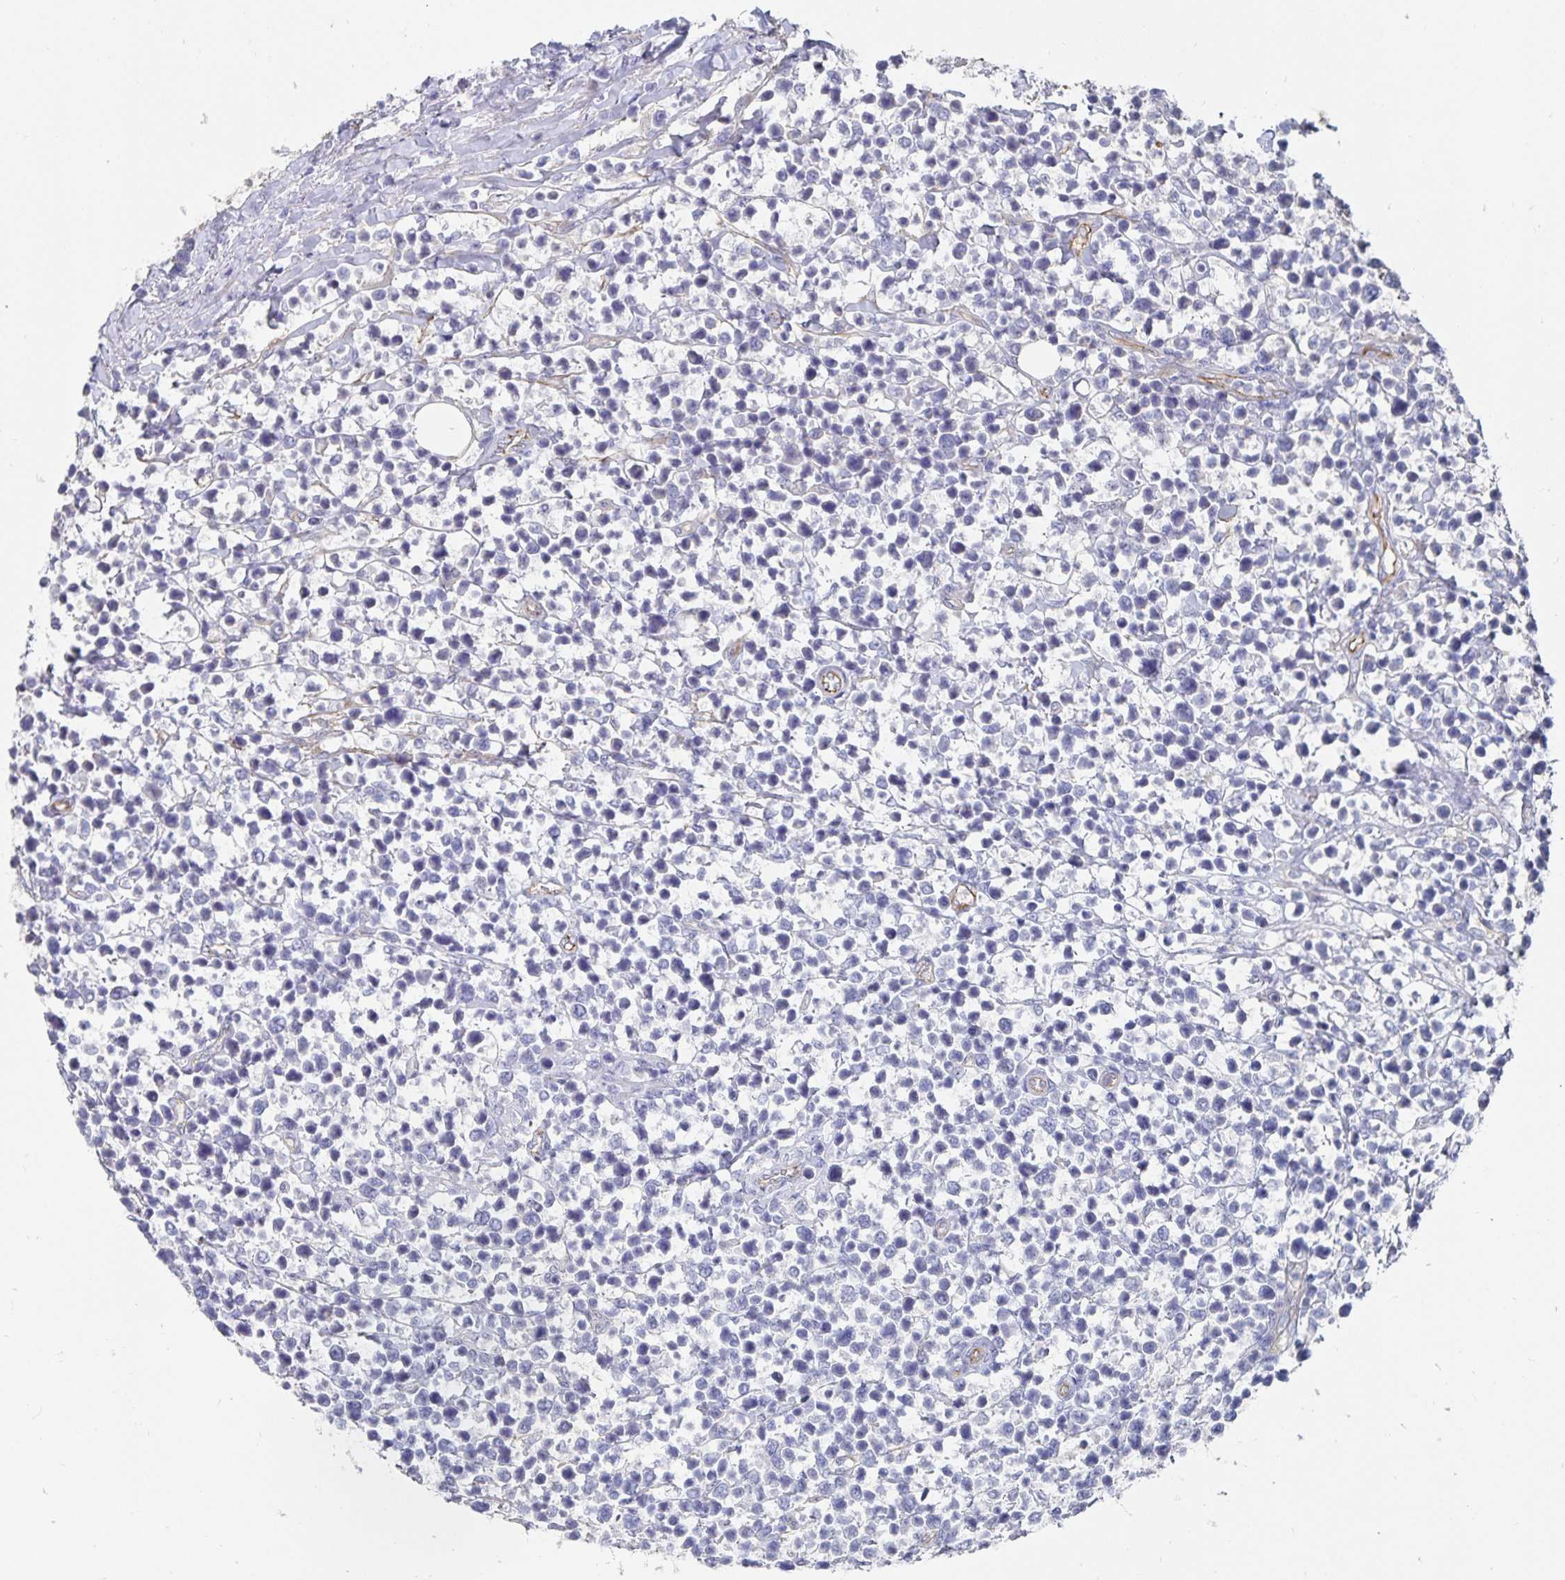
{"staining": {"intensity": "negative", "quantity": "none", "location": "none"}, "tissue": "lymphoma", "cell_type": "Tumor cells", "image_type": "cancer", "snomed": [{"axis": "morphology", "description": "Malignant lymphoma, non-Hodgkin's type, High grade"}, {"axis": "topography", "description": "Soft tissue"}], "caption": "Malignant lymphoma, non-Hodgkin's type (high-grade) was stained to show a protein in brown. There is no significant expression in tumor cells.", "gene": "SSTR1", "patient": {"sex": "female", "age": 56}}